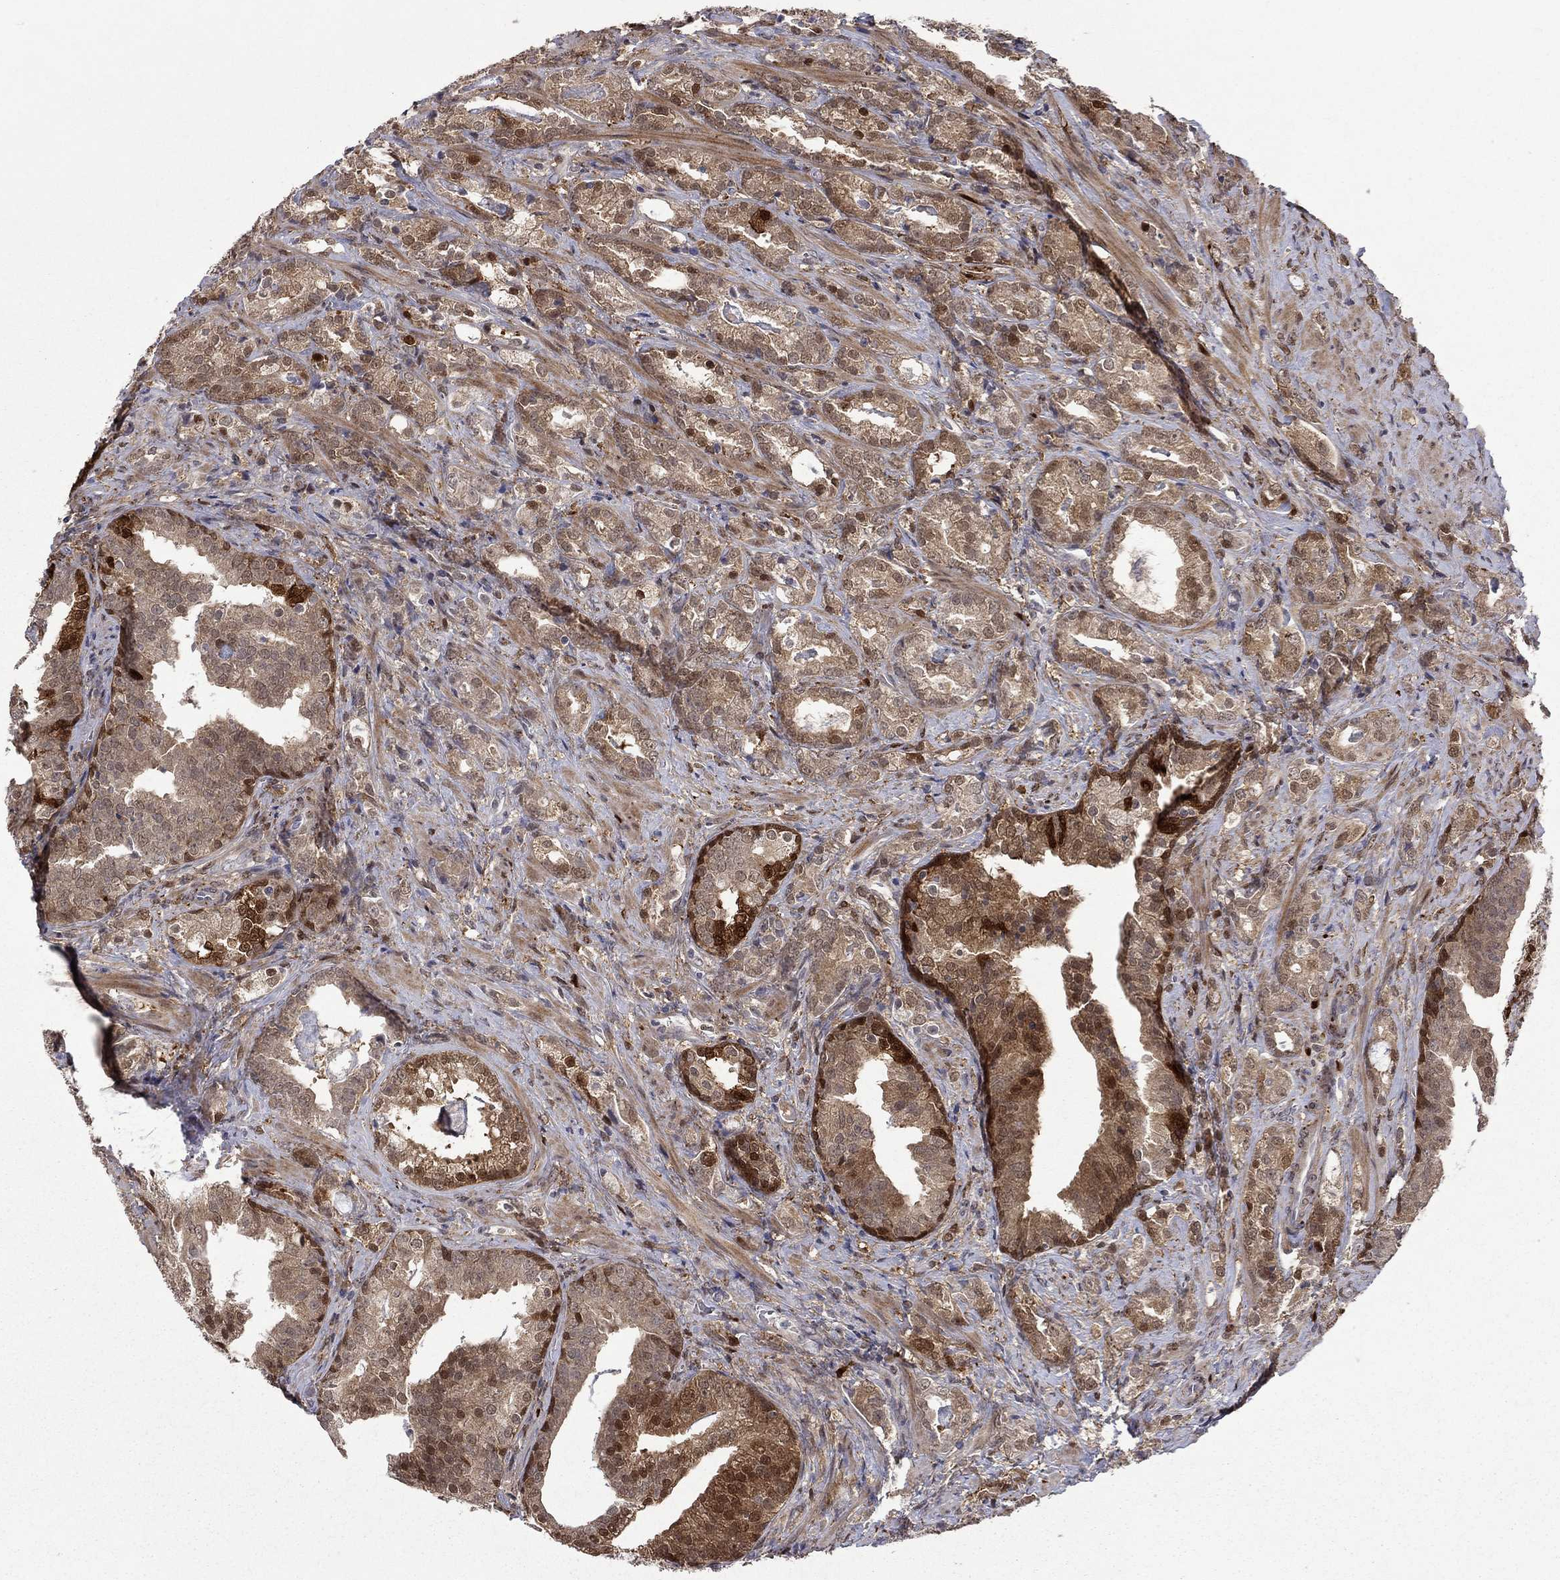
{"staining": {"intensity": "moderate", "quantity": ">75%", "location": "cytoplasmic/membranous,nuclear"}, "tissue": "prostate cancer", "cell_type": "Tumor cells", "image_type": "cancer", "snomed": [{"axis": "morphology", "description": "Adenocarcinoma, NOS"}, {"axis": "topography", "description": "Prostate"}], "caption": "Protein expression analysis of human prostate adenocarcinoma reveals moderate cytoplasmic/membranous and nuclear positivity in approximately >75% of tumor cells.", "gene": "CBR1", "patient": {"sex": "male", "age": 57}}